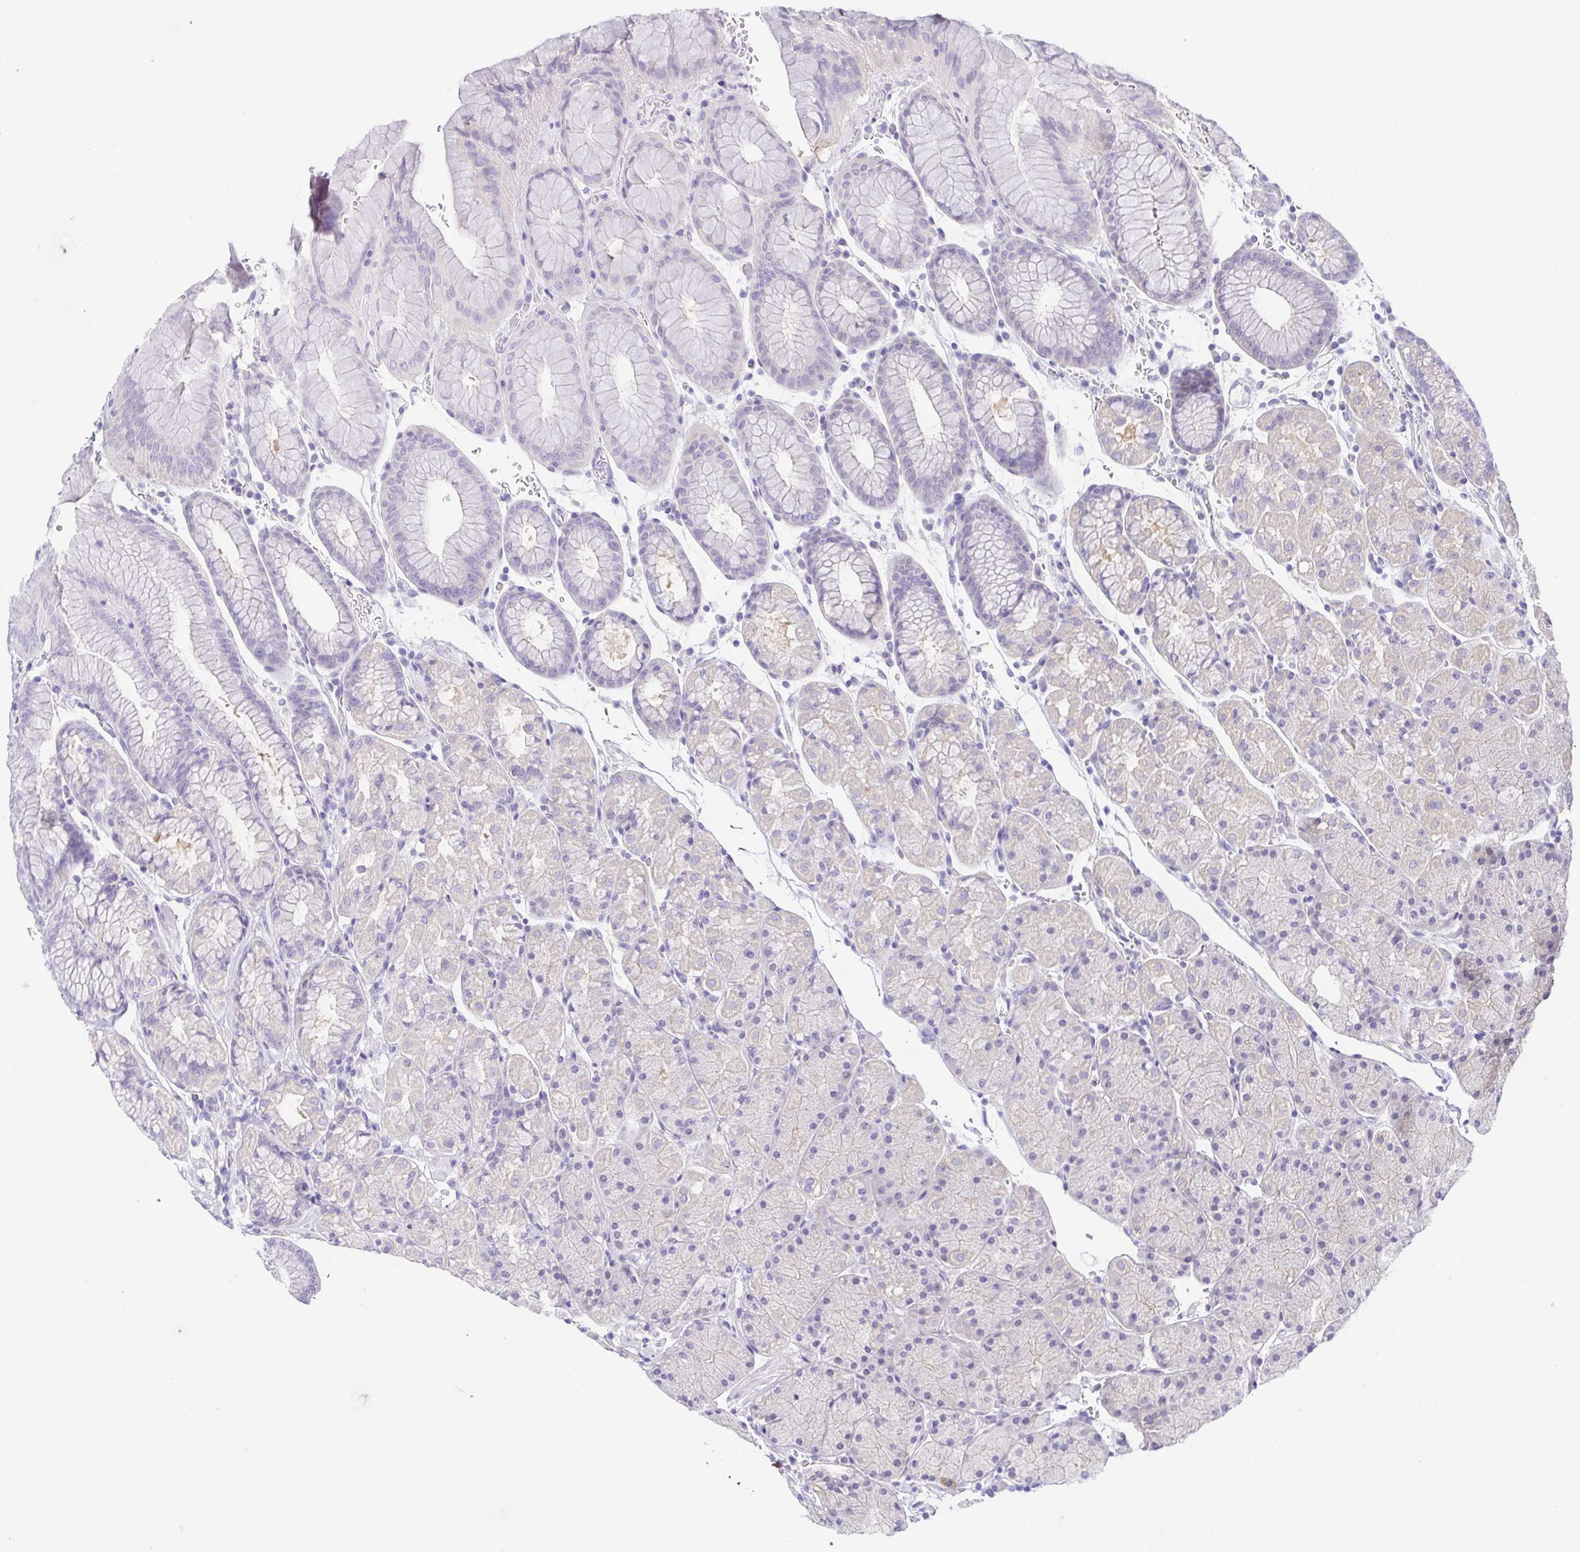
{"staining": {"intensity": "negative", "quantity": "none", "location": "none"}, "tissue": "stomach", "cell_type": "Glandular cells", "image_type": "normal", "snomed": [{"axis": "morphology", "description": "Normal tissue, NOS"}, {"axis": "topography", "description": "Stomach, upper"}, {"axis": "topography", "description": "Stomach"}], "caption": "Glandular cells are negative for brown protein staining in normal stomach. The staining was performed using DAB to visualize the protein expression in brown, while the nuclei were stained in blue with hematoxylin (Magnification: 20x).", "gene": "KRTDAP", "patient": {"sex": "male", "age": 76}}